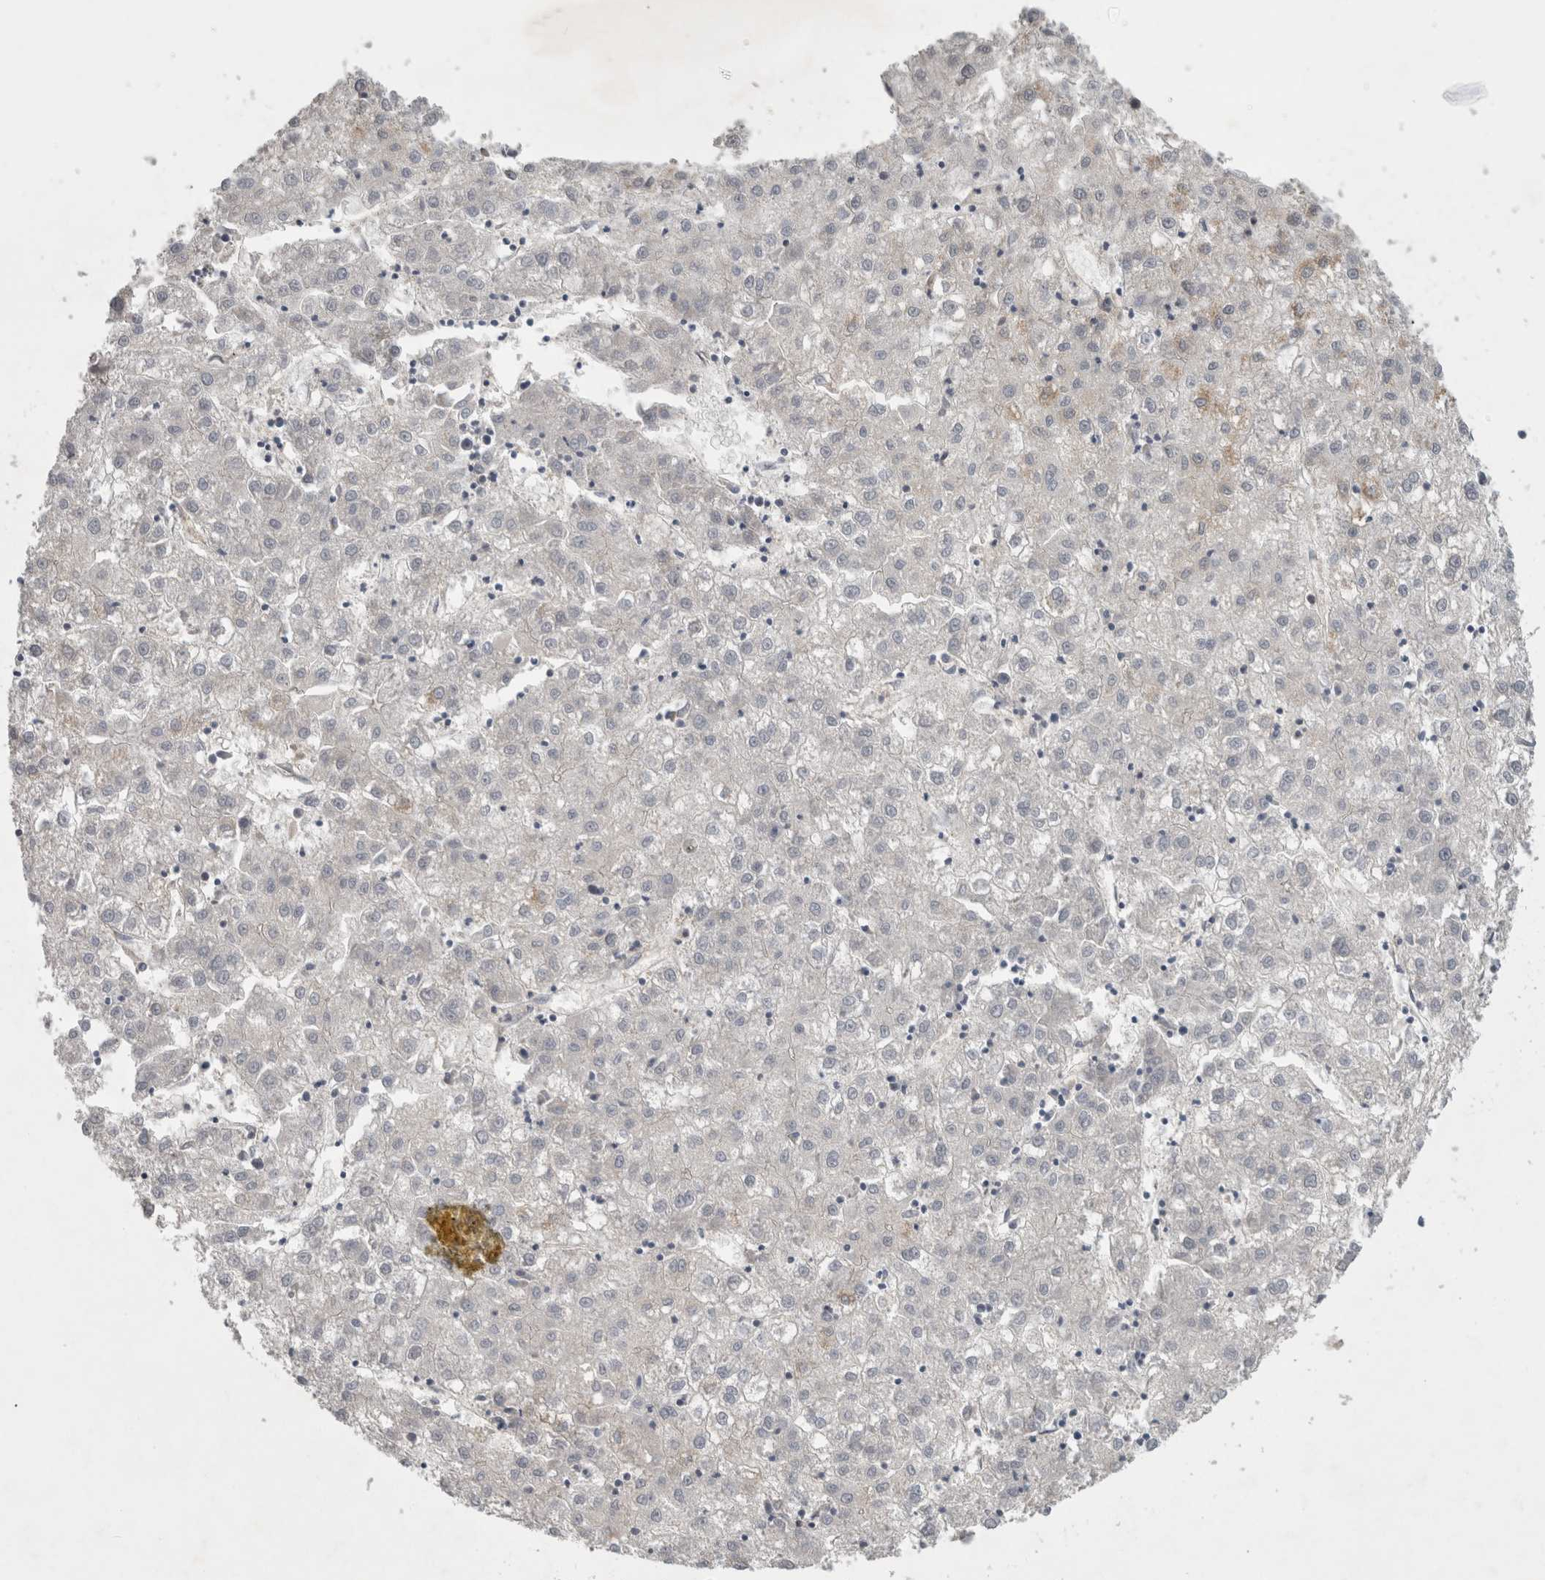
{"staining": {"intensity": "negative", "quantity": "none", "location": "none"}, "tissue": "liver cancer", "cell_type": "Tumor cells", "image_type": "cancer", "snomed": [{"axis": "morphology", "description": "Carcinoma, Hepatocellular, NOS"}, {"axis": "topography", "description": "Liver"}], "caption": "Micrograph shows no significant protein expression in tumor cells of liver hepatocellular carcinoma. (Brightfield microscopy of DAB (3,3'-diaminobenzidine) immunohistochemistry at high magnification).", "gene": "KCNIP1", "patient": {"sex": "male", "age": 72}}